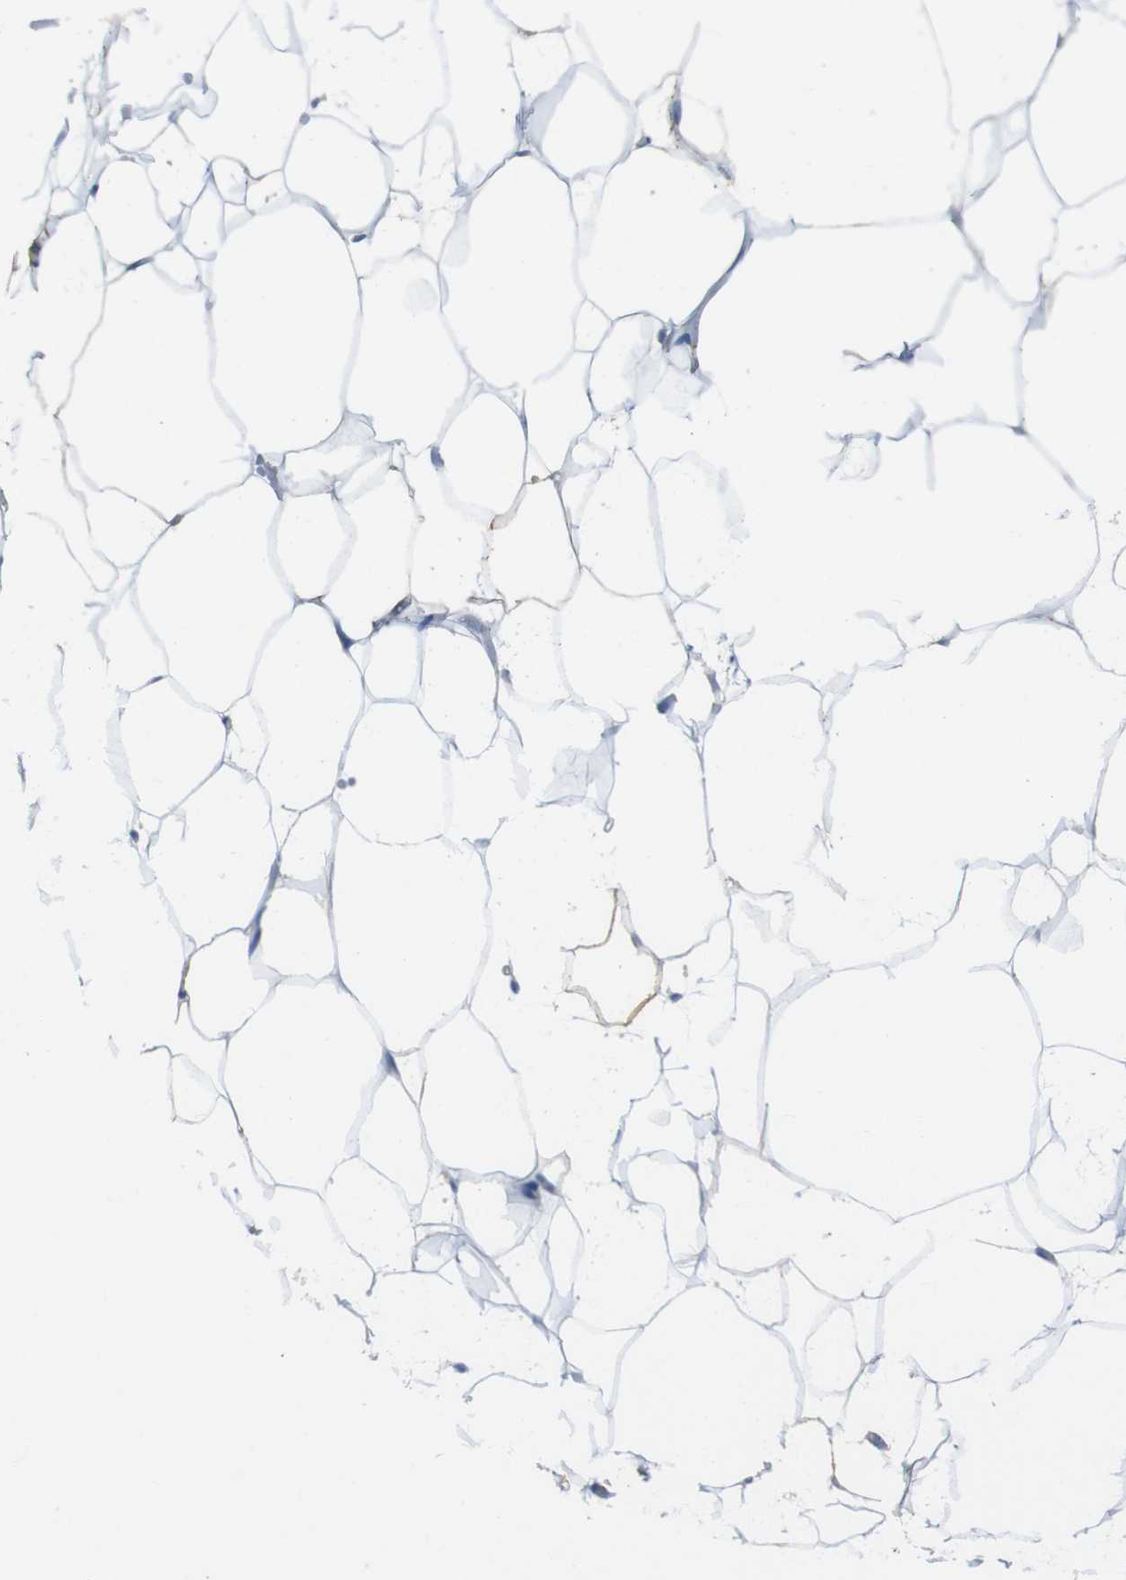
{"staining": {"intensity": "negative", "quantity": "none", "location": "none"}, "tissue": "adipose tissue", "cell_type": "Adipocytes", "image_type": "normal", "snomed": [{"axis": "morphology", "description": "Normal tissue, NOS"}, {"axis": "topography", "description": "Breast"}, {"axis": "topography", "description": "Adipose tissue"}], "caption": "This photomicrograph is of unremarkable adipose tissue stained with immunohistochemistry to label a protein in brown with the nuclei are counter-stained blue. There is no expression in adipocytes.", "gene": "TJP3", "patient": {"sex": "female", "age": 25}}